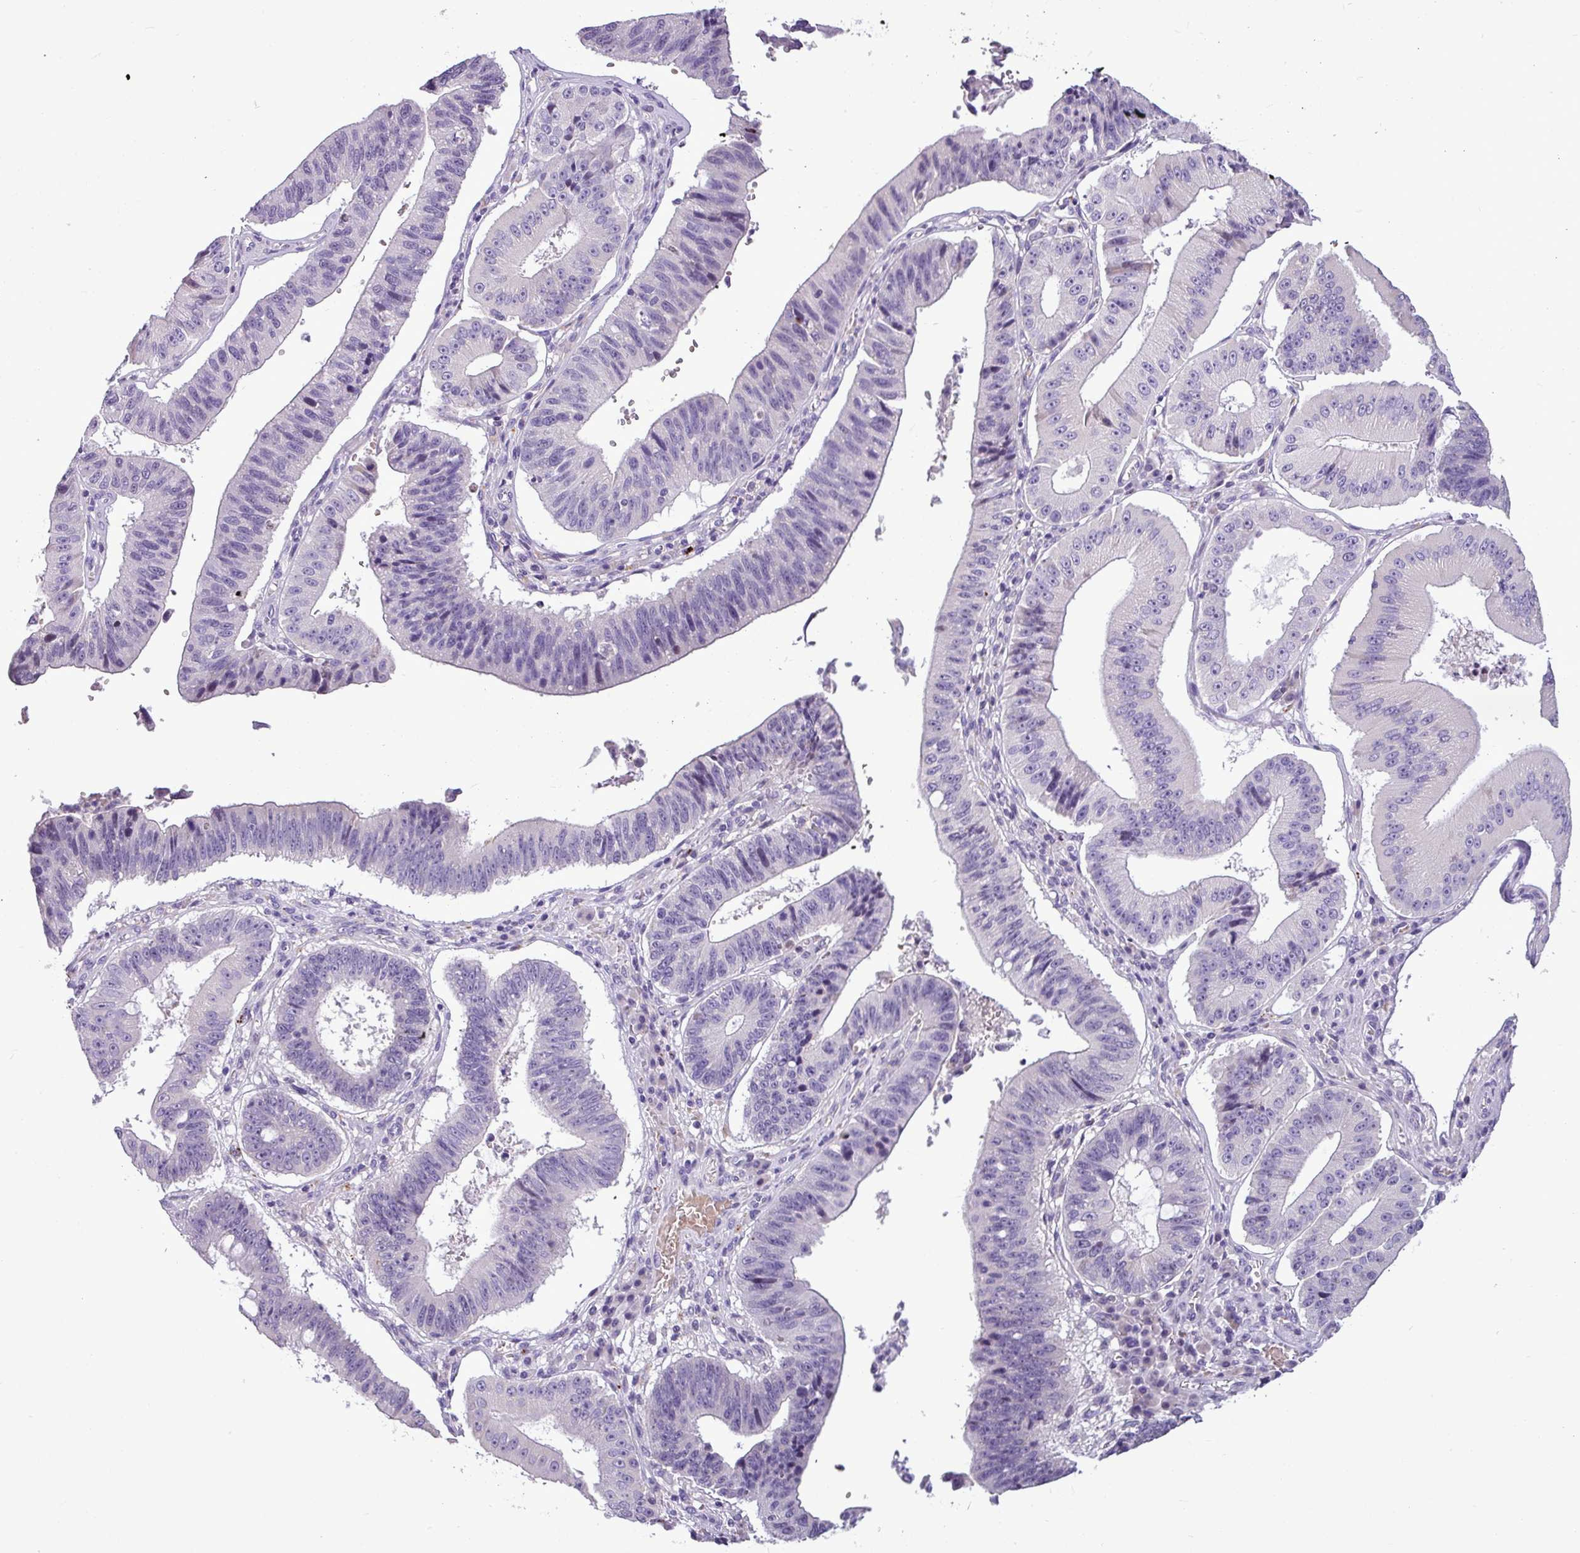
{"staining": {"intensity": "negative", "quantity": "none", "location": "none"}, "tissue": "stomach cancer", "cell_type": "Tumor cells", "image_type": "cancer", "snomed": [{"axis": "morphology", "description": "Adenocarcinoma, NOS"}, {"axis": "topography", "description": "Stomach"}], "caption": "Human adenocarcinoma (stomach) stained for a protein using immunohistochemistry (IHC) reveals no expression in tumor cells.", "gene": "IL17A", "patient": {"sex": "male", "age": 59}}